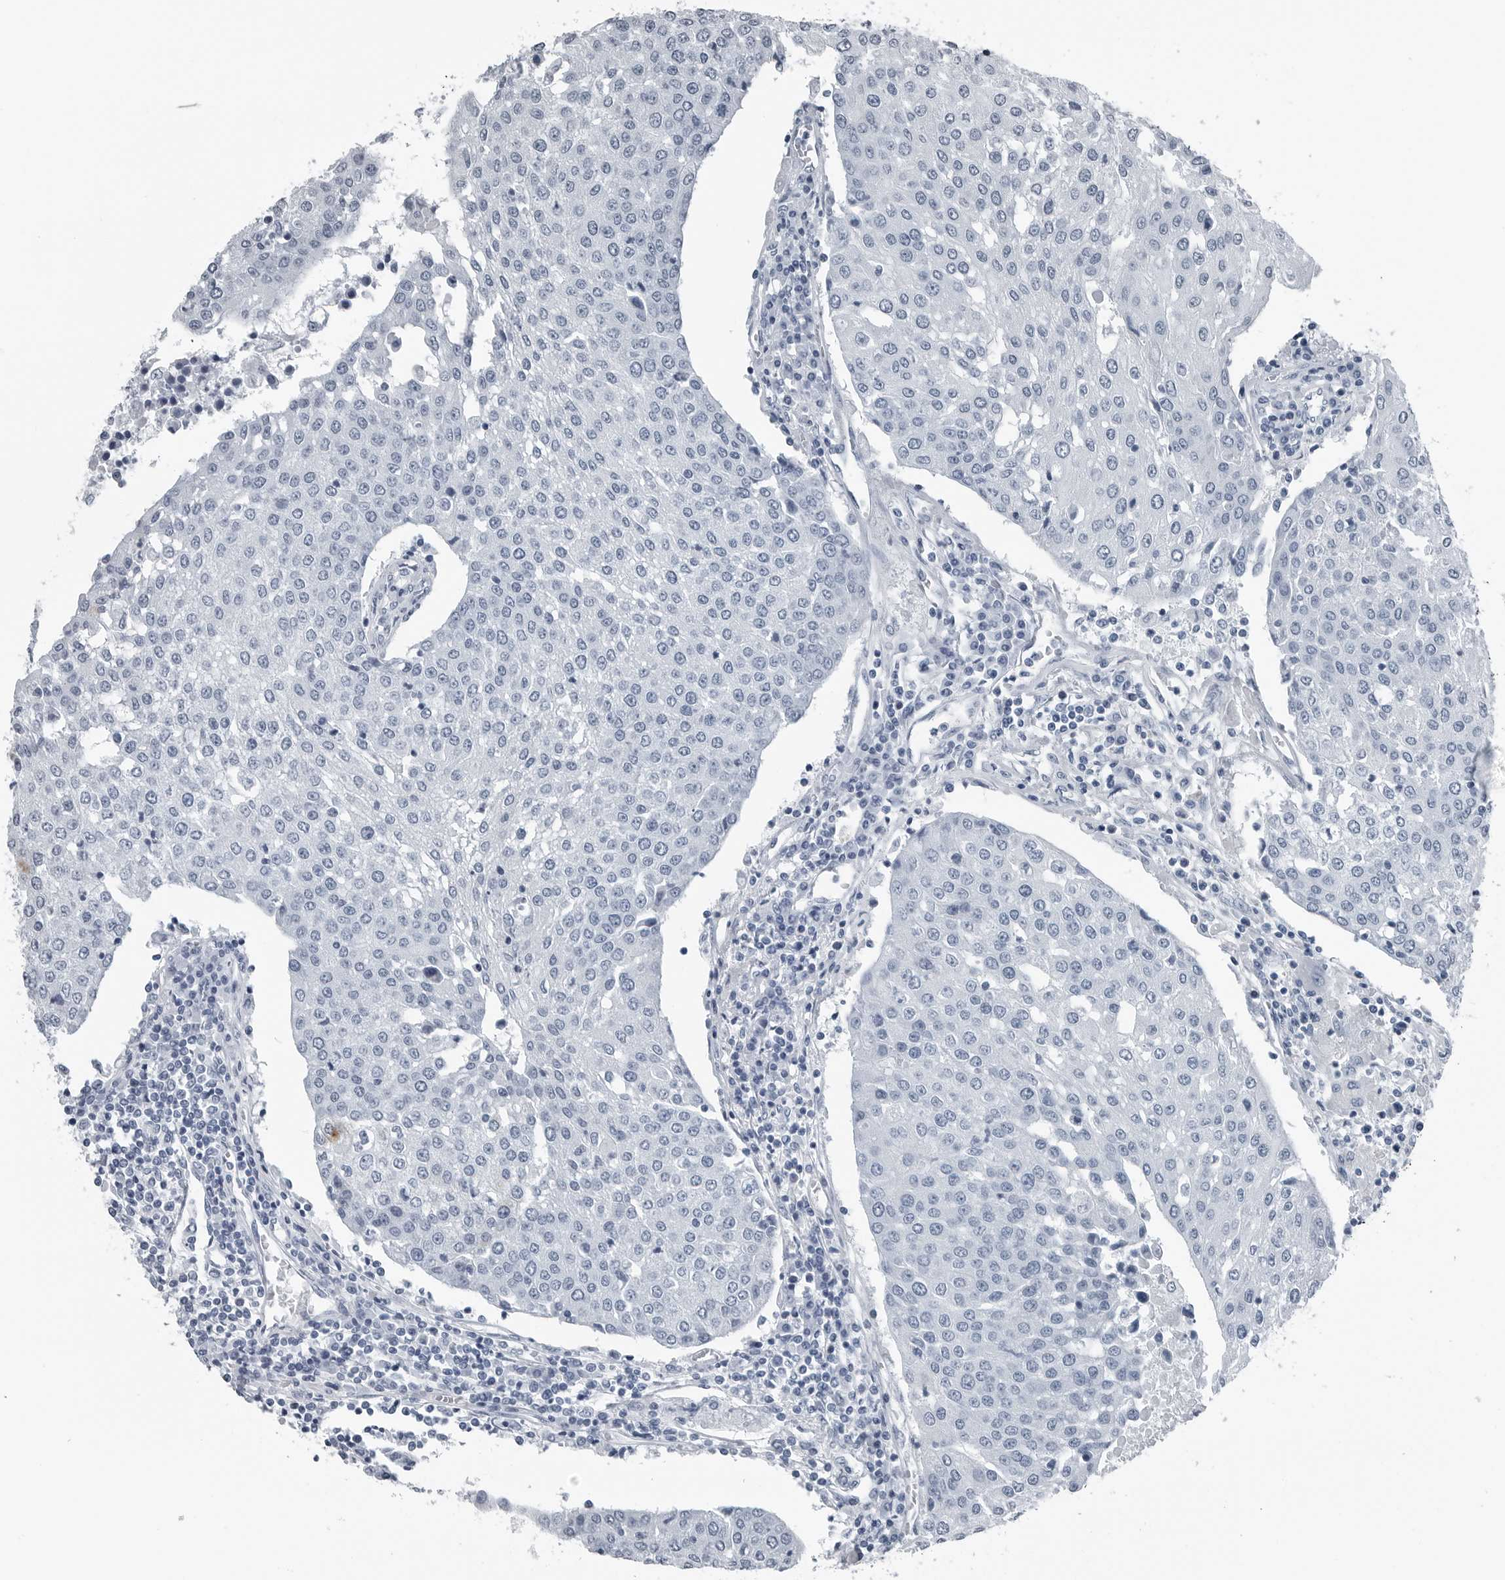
{"staining": {"intensity": "negative", "quantity": "none", "location": "none"}, "tissue": "urothelial cancer", "cell_type": "Tumor cells", "image_type": "cancer", "snomed": [{"axis": "morphology", "description": "Urothelial carcinoma, High grade"}, {"axis": "topography", "description": "Urinary bladder"}], "caption": "The micrograph demonstrates no significant staining in tumor cells of urothelial cancer.", "gene": "SPINK1", "patient": {"sex": "female", "age": 85}}